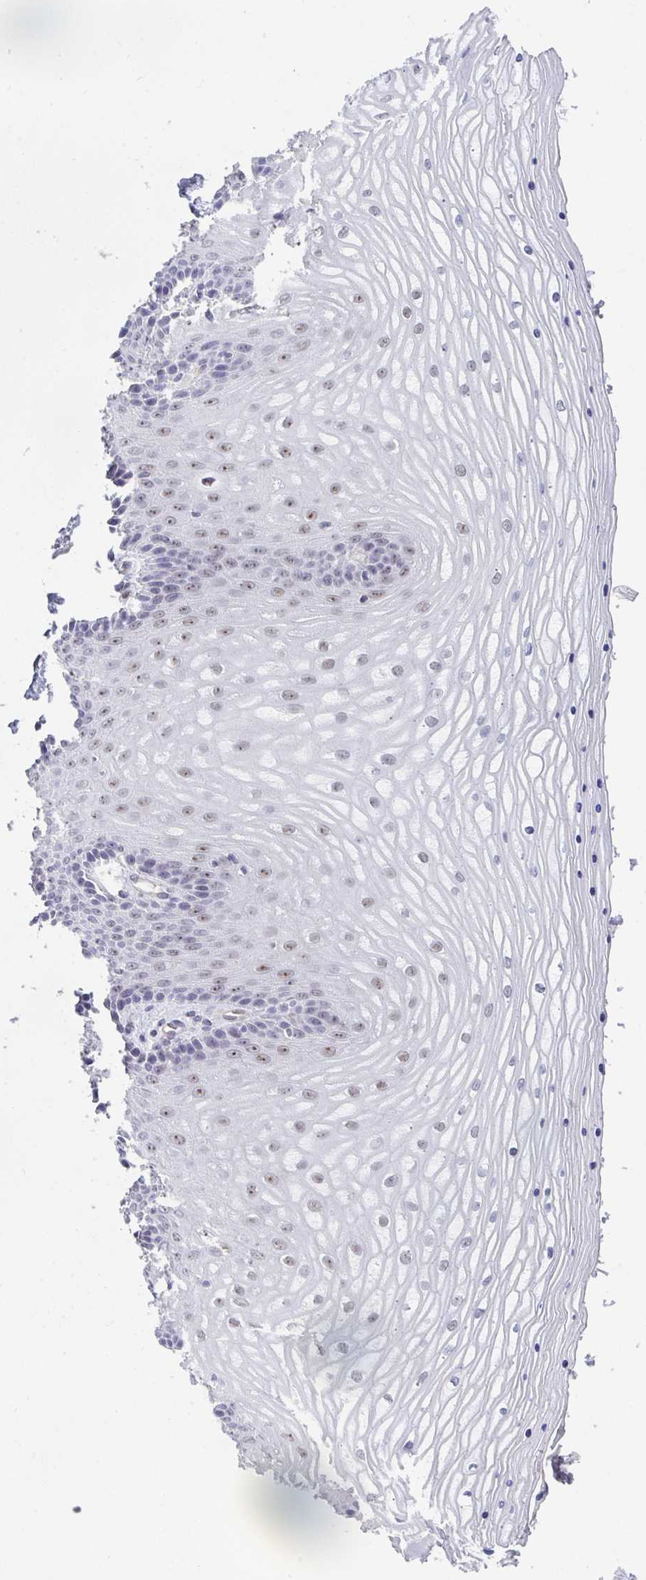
{"staining": {"intensity": "moderate", "quantity": "25%-75%", "location": "nuclear"}, "tissue": "vagina", "cell_type": "Squamous epithelial cells", "image_type": "normal", "snomed": [{"axis": "morphology", "description": "Normal tissue, NOS"}, {"axis": "topography", "description": "Vagina"}], "caption": "Immunohistochemistry (IHC) staining of normal vagina, which shows medium levels of moderate nuclear staining in about 25%-75% of squamous epithelial cells indicating moderate nuclear protein positivity. The staining was performed using DAB (3,3'-diaminobenzidine) (brown) for protein detection and nuclei were counterstained in hematoxylin (blue).", "gene": "SENP3", "patient": {"sex": "female", "age": 45}}